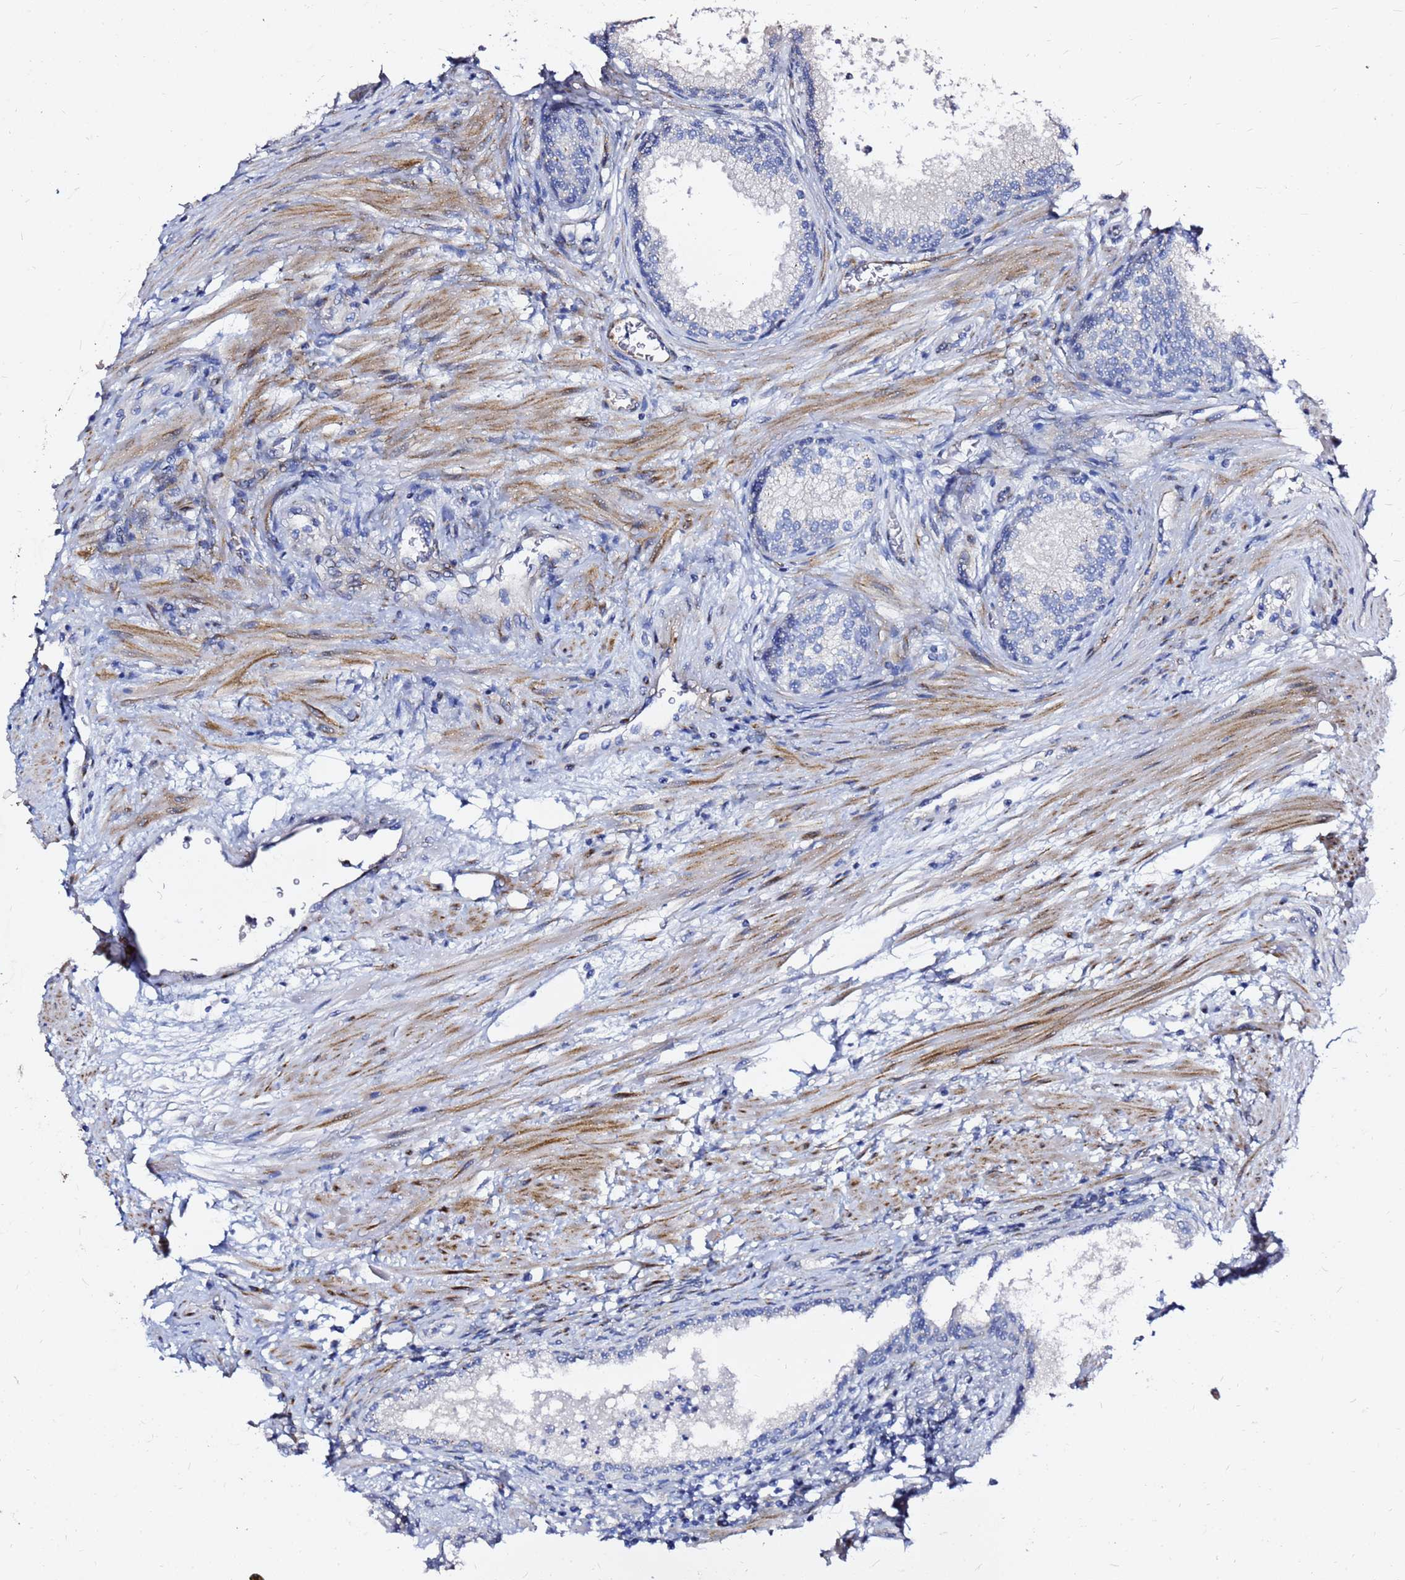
{"staining": {"intensity": "strong", "quantity": "25%-75%", "location": "cytoplasmic/membranous"}, "tissue": "prostate", "cell_type": "Glandular cells", "image_type": "normal", "snomed": [{"axis": "morphology", "description": "Normal tissue, NOS"}, {"axis": "topography", "description": "Prostate"}], "caption": "This micrograph reveals immunohistochemistry staining of unremarkable prostate, with high strong cytoplasmic/membranous staining in approximately 25%-75% of glandular cells.", "gene": "TUBA8", "patient": {"sex": "male", "age": 76}}